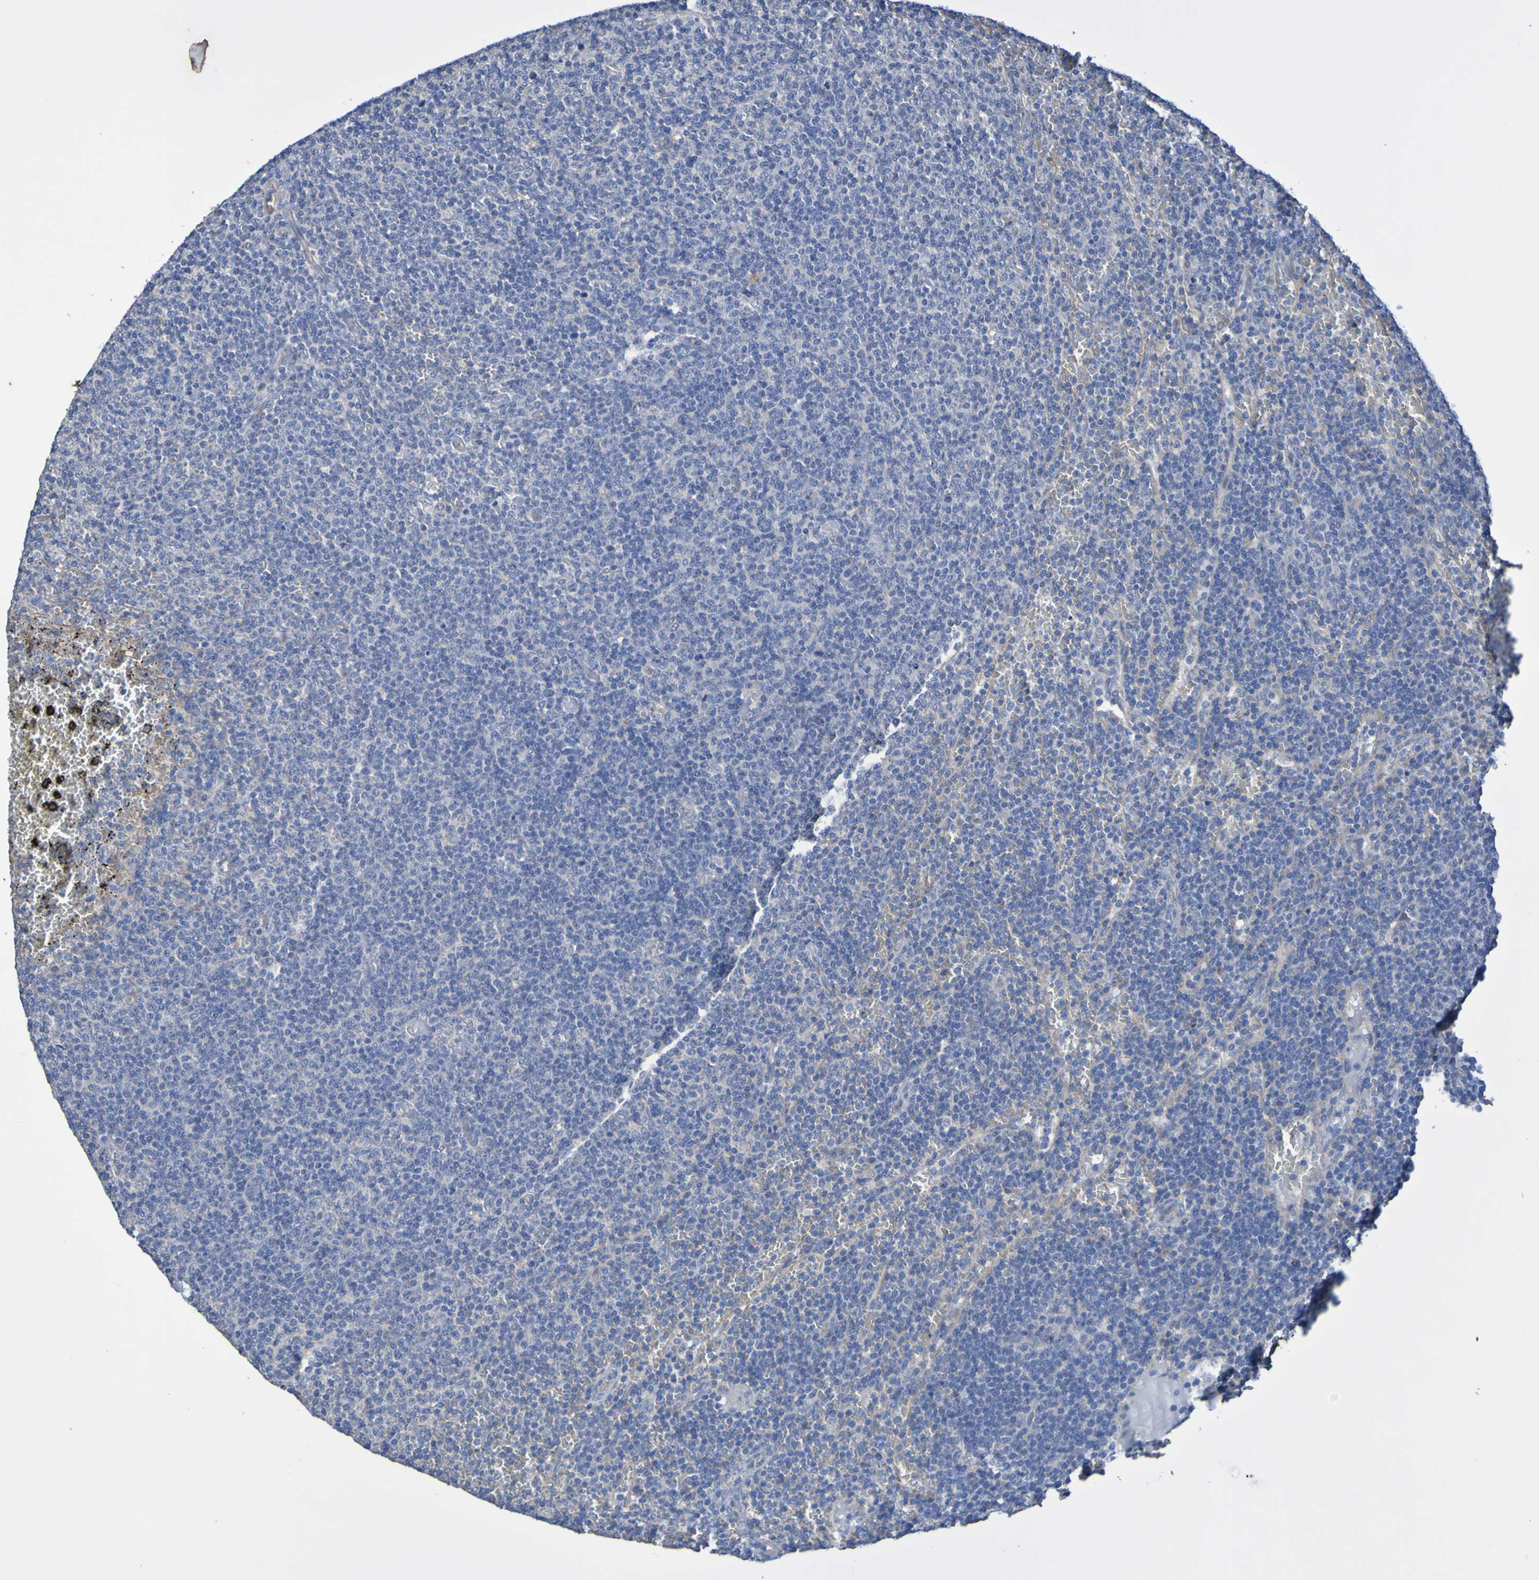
{"staining": {"intensity": "negative", "quantity": "none", "location": "none"}, "tissue": "lymphoma", "cell_type": "Tumor cells", "image_type": "cancer", "snomed": [{"axis": "morphology", "description": "Malignant lymphoma, non-Hodgkin's type, Low grade"}, {"axis": "topography", "description": "Spleen"}], "caption": "The image shows no staining of tumor cells in low-grade malignant lymphoma, non-Hodgkin's type.", "gene": "SRPRB", "patient": {"sex": "female", "age": 50}}